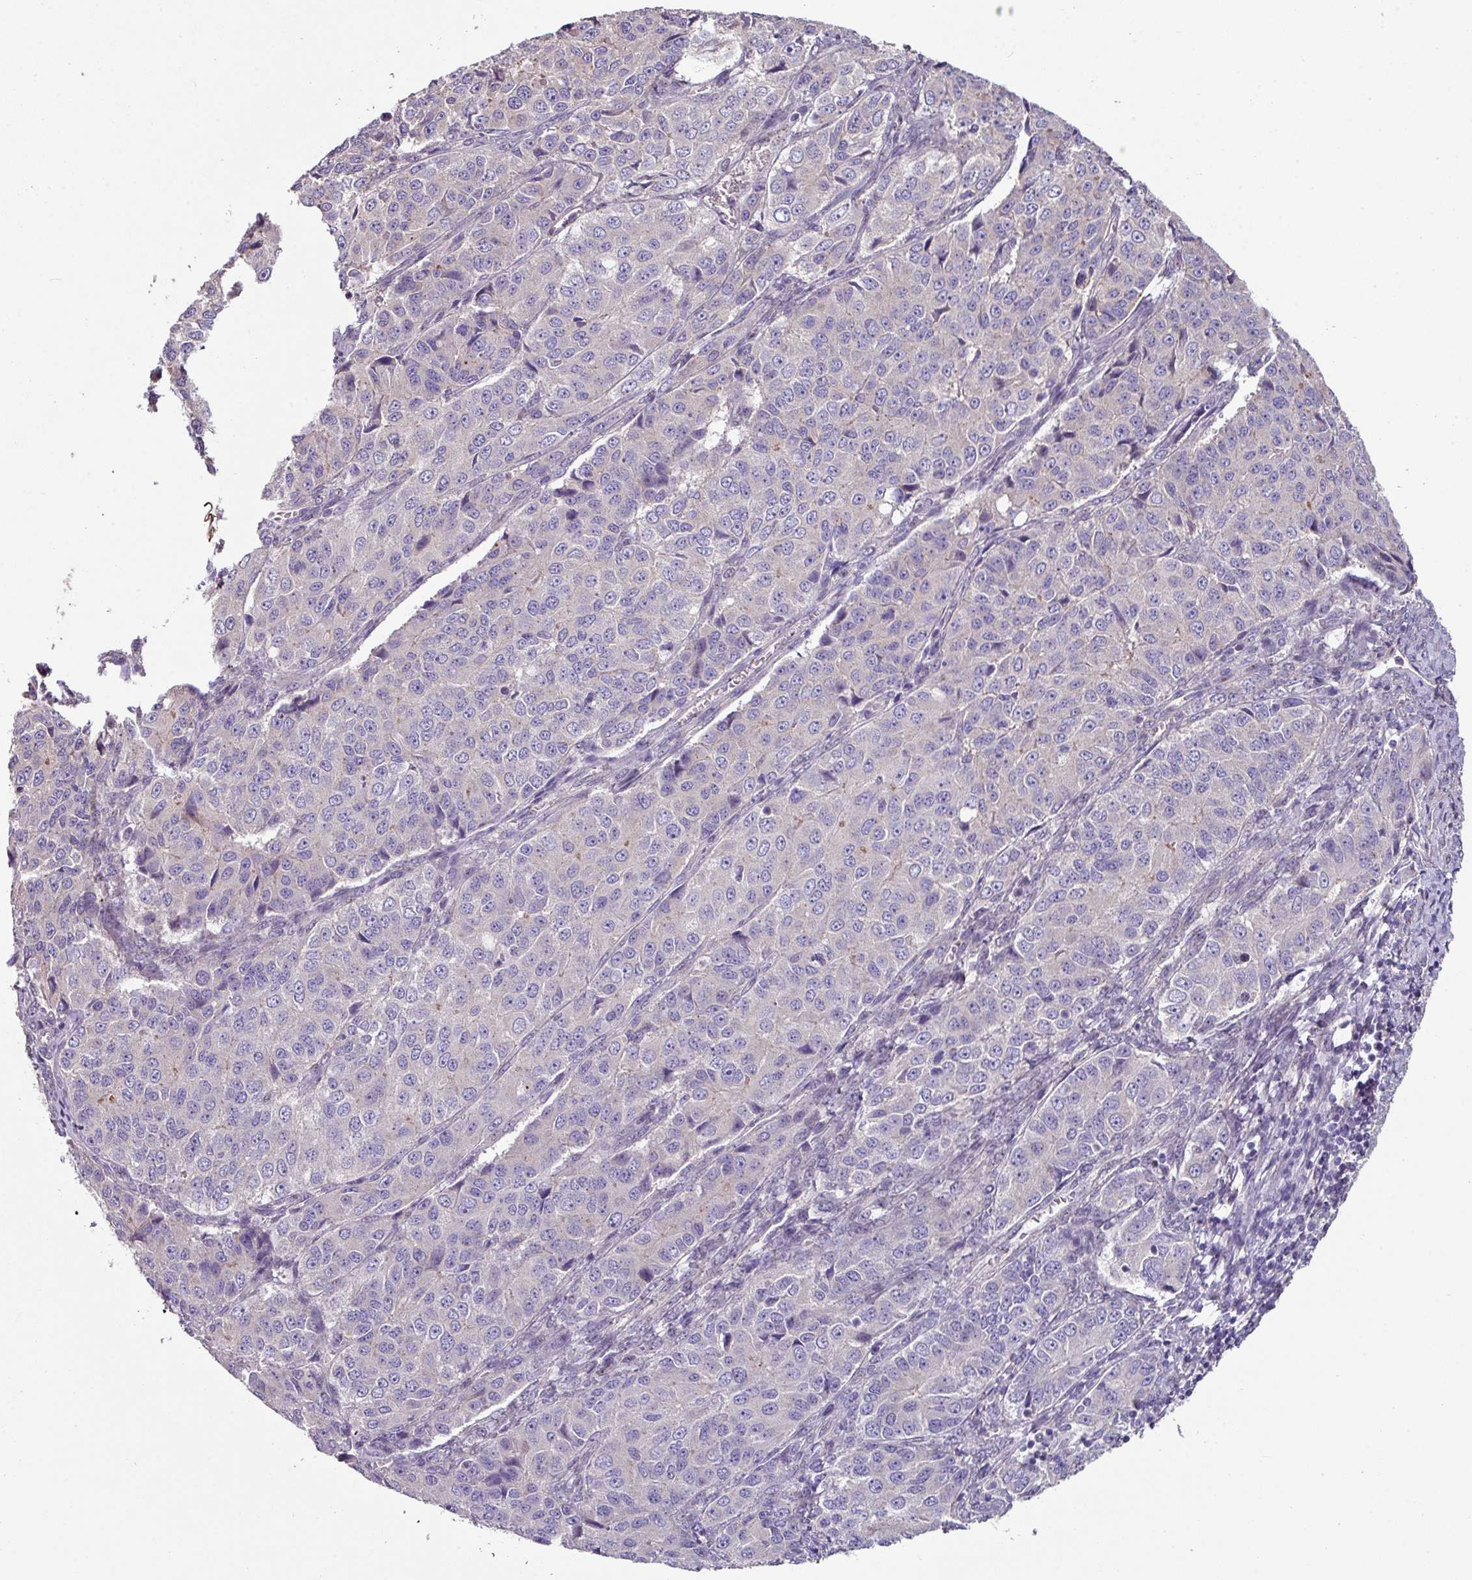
{"staining": {"intensity": "negative", "quantity": "none", "location": "none"}, "tissue": "ovarian cancer", "cell_type": "Tumor cells", "image_type": "cancer", "snomed": [{"axis": "morphology", "description": "Carcinoma, endometroid"}, {"axis": "topography", "description": "Ovary"}], "caption": "IHC histopathology image of human ovarian endometroid carcinoma stained for a protein (brown), which demonstrates no staining in tumor cells.", "gene": "LRRC9", "patient": {"sex": "female", "age": 51}}